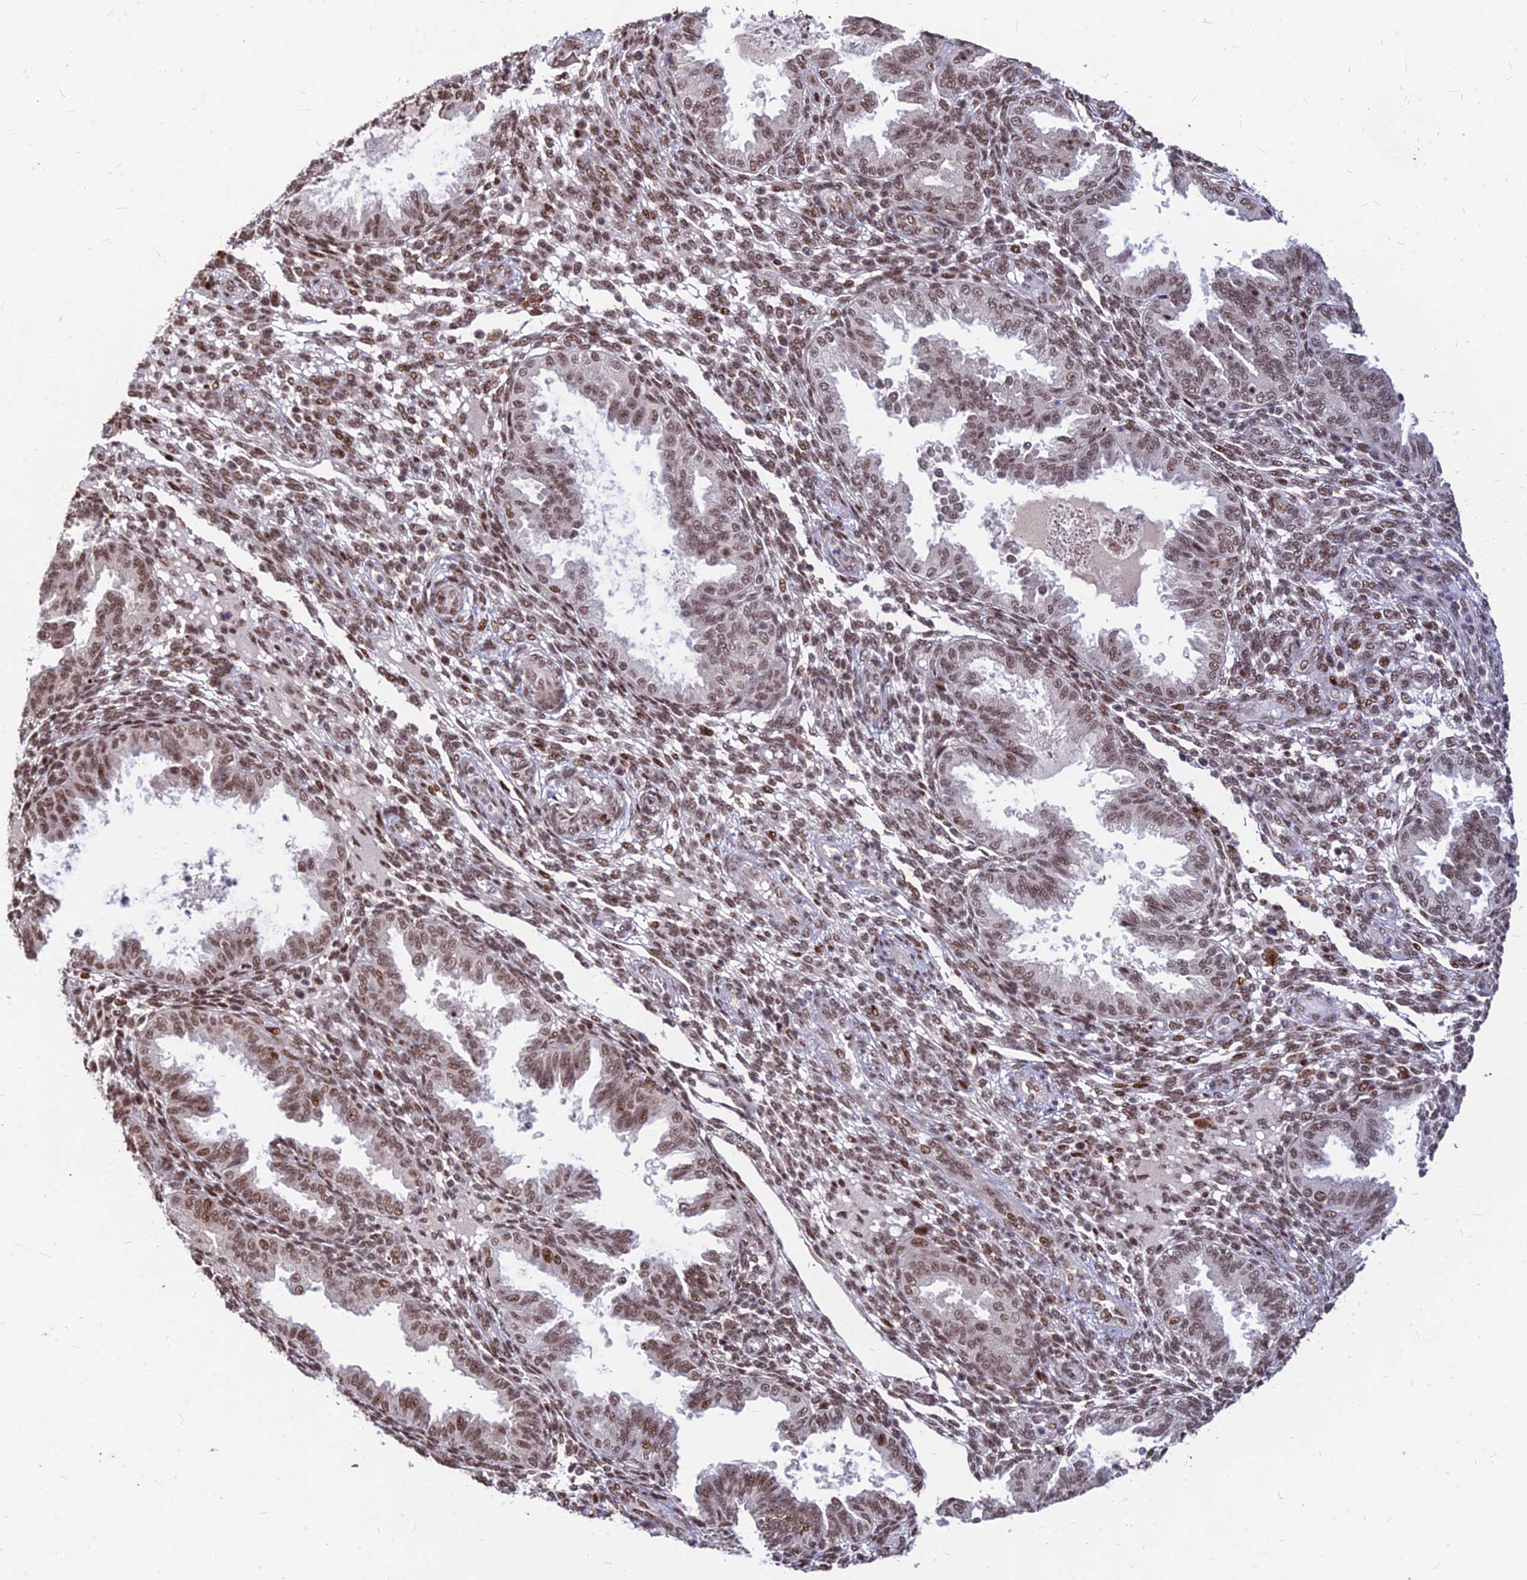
{"staining": {"intensity": "moderate", "quantity": ">75%", "location": "nuclear"}, "tissue": "endometrium", "cell_type": "Cells in endometrial stroma", "image_type": "normal", "snomed": [{"axis": "morphology", "description": "Normal tissue, NOS"}, {"axis": "topography", "description": "Endometrium"}], "caption": "Normal endometrium shows moderate nuclear positivity in about >75% of cells in endometrial stroma The staining was performed using DAB (3,3'-diaminobenzidine) to visualize the protein expression in brown, while the nuclei were stained in blue with hematoxylin (Magnification: 20x)..", "gene": "ZBED4", "patient": {"sex": "female", "age": 33}}